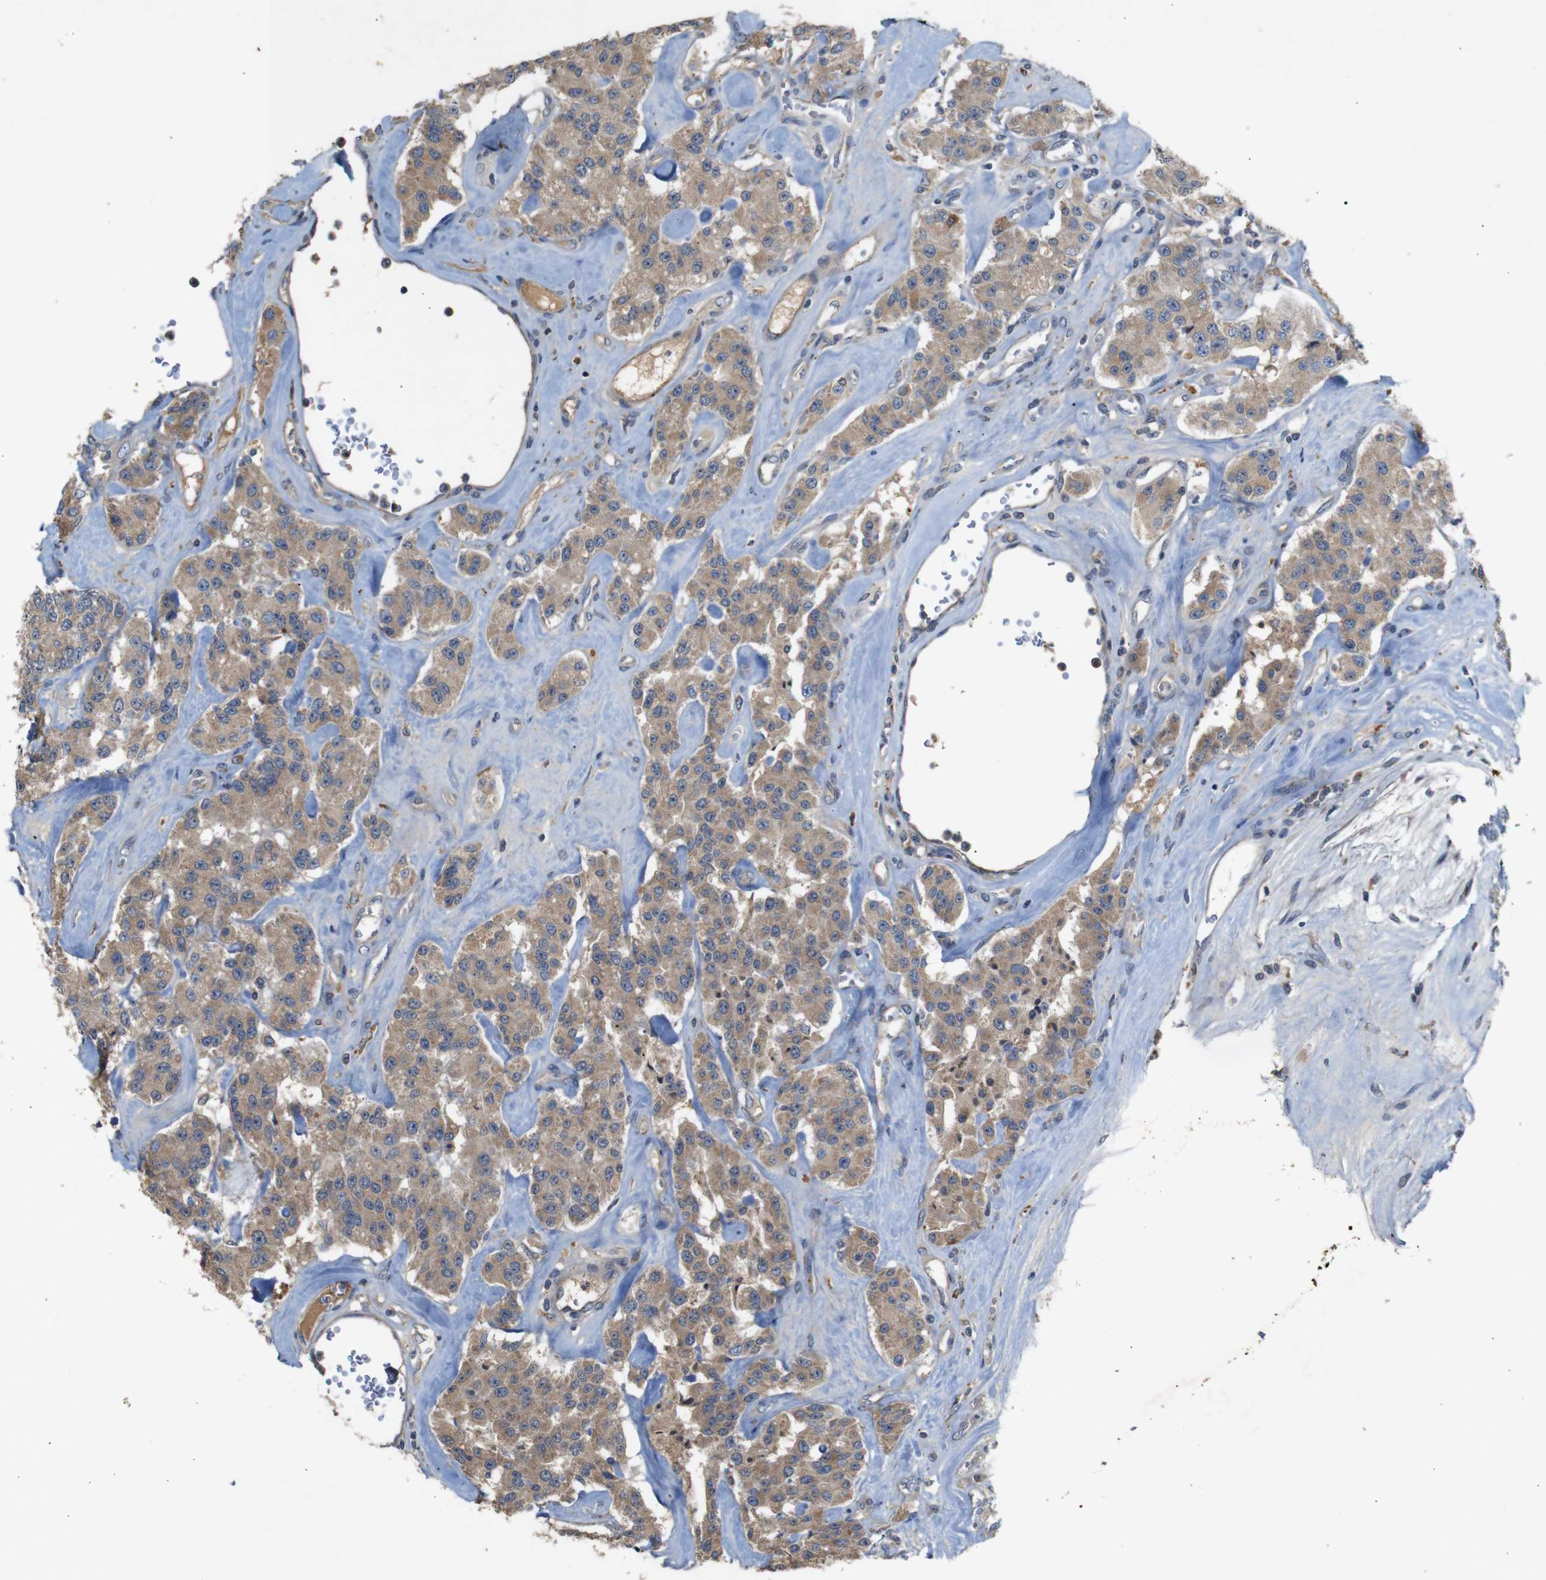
{"staining": {"intensity": "moderate", "quantity": ">75%", "location": "cytoplasmic/membranous"}, "tissue": "carcinoid", "cell_type": "Tumor cells", "image_type": "cancer", "snomed": [{"axis": "morphology", "description": "Carcinoid, malignant, NOS"}, {"axis": "topography", "description": "Pancreas"}], "caption": "Protein expression analysis of carcinoid demonstrates moderate cytoplasmic/membranous positivity in approximately >75% of tumor cells. (DAB (3,3'-diaminobenzidine) IHC, brown staining for protein, blue staining for nuclei).", "gene": "PTPN1", "patient": {"sex": "male", "age": 41}}